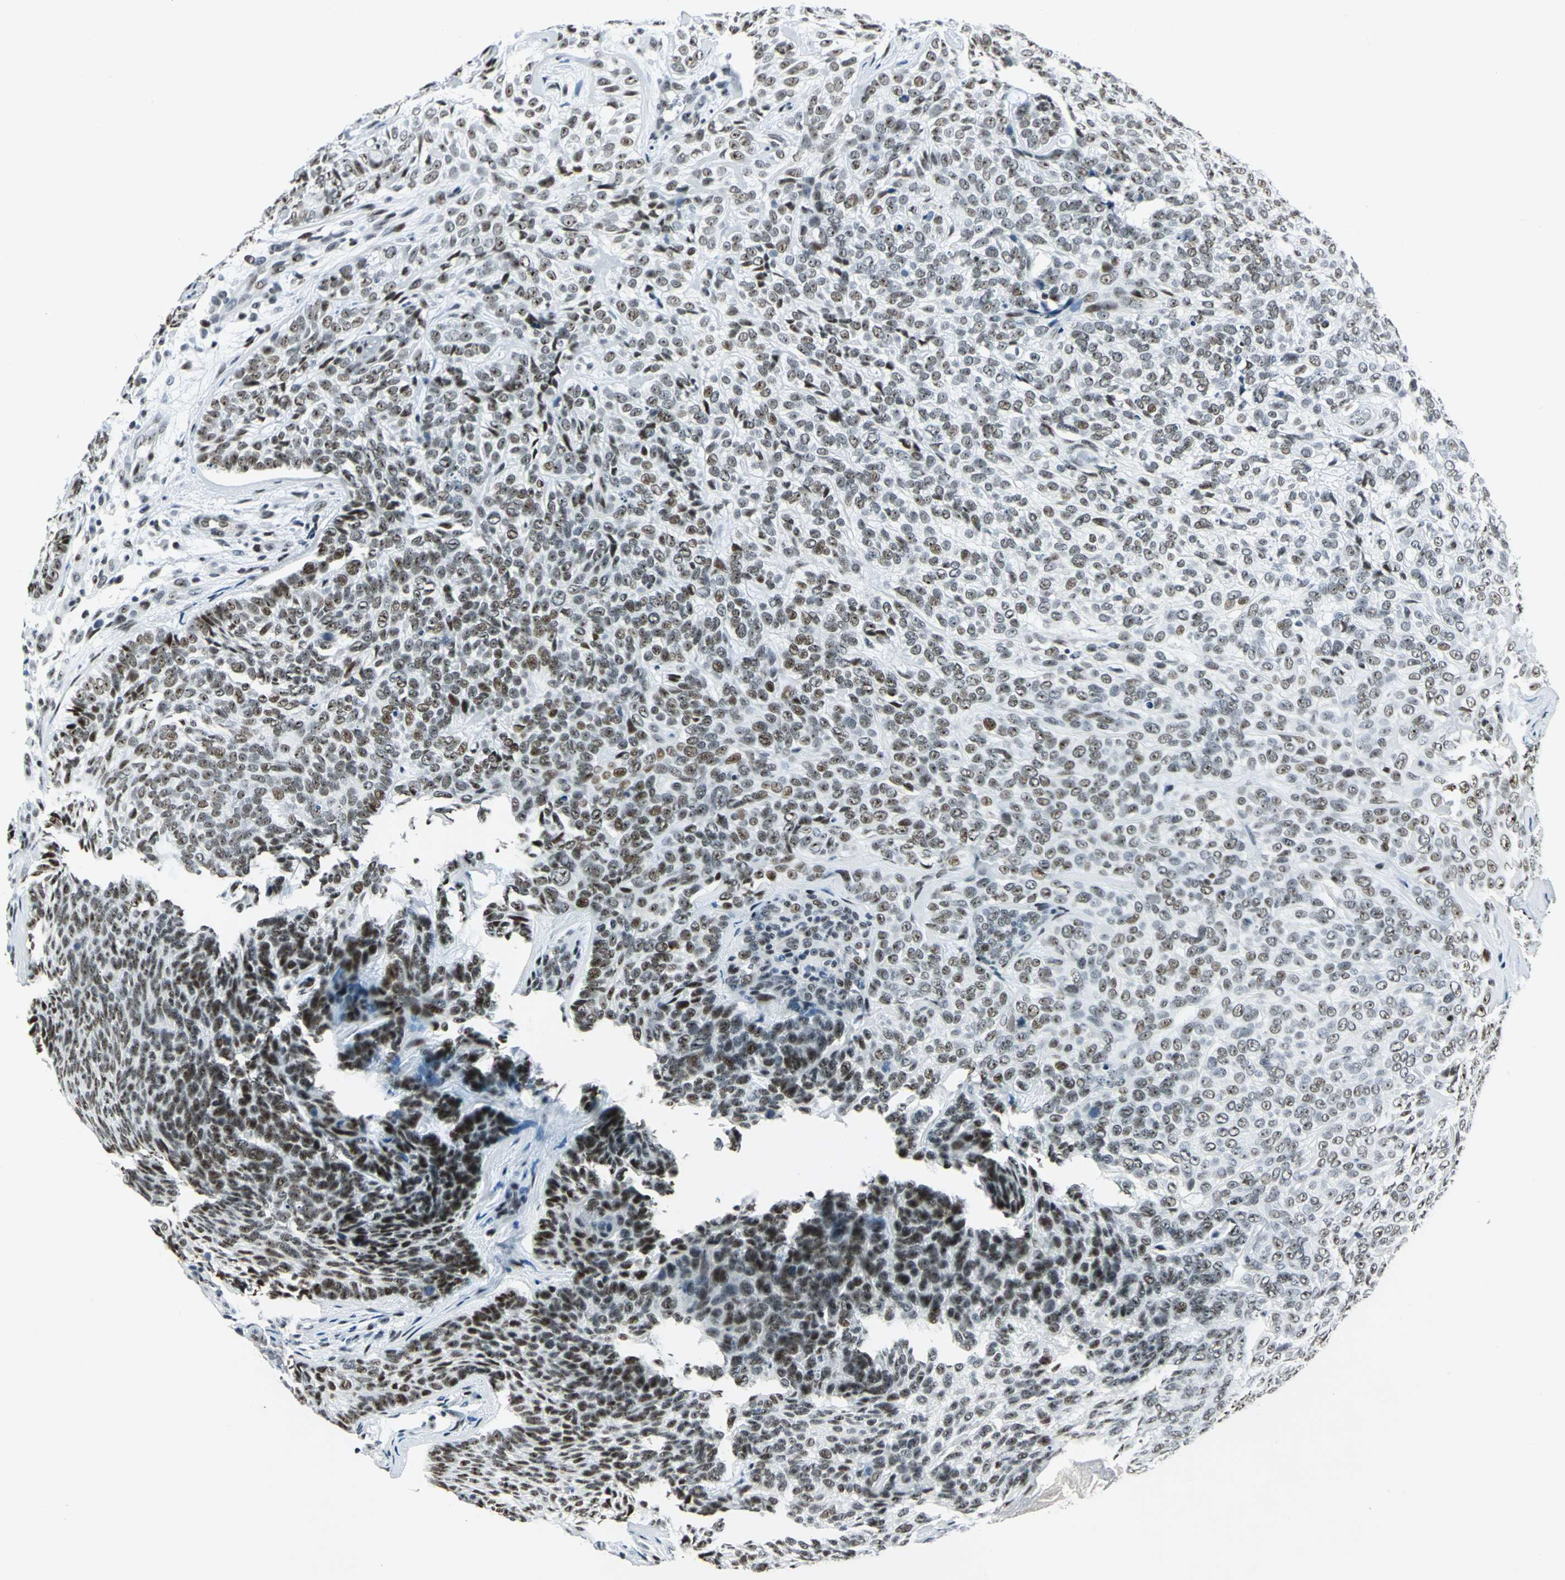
{"staining": {"intensity": "moderate", "quantity": ">75%", "location": "nuclear"}, "tissue": "skin cancer", "cell_type": "Tumor cells", "image_type": "cancer", "snomed": [{"axis": "morphology", "description": "Basal cell carcinoma"}, {"axis": "topography", "description": "Skin"}], "caption": "High-power microscopy captured an immunohistochemistry image of skin basal cell carcinoma, revealing moderate nuclear positivity in approximately >75% of tumor cells.", "gene": "KAT6B", "patient": {"sex": "male", "age": 72}}